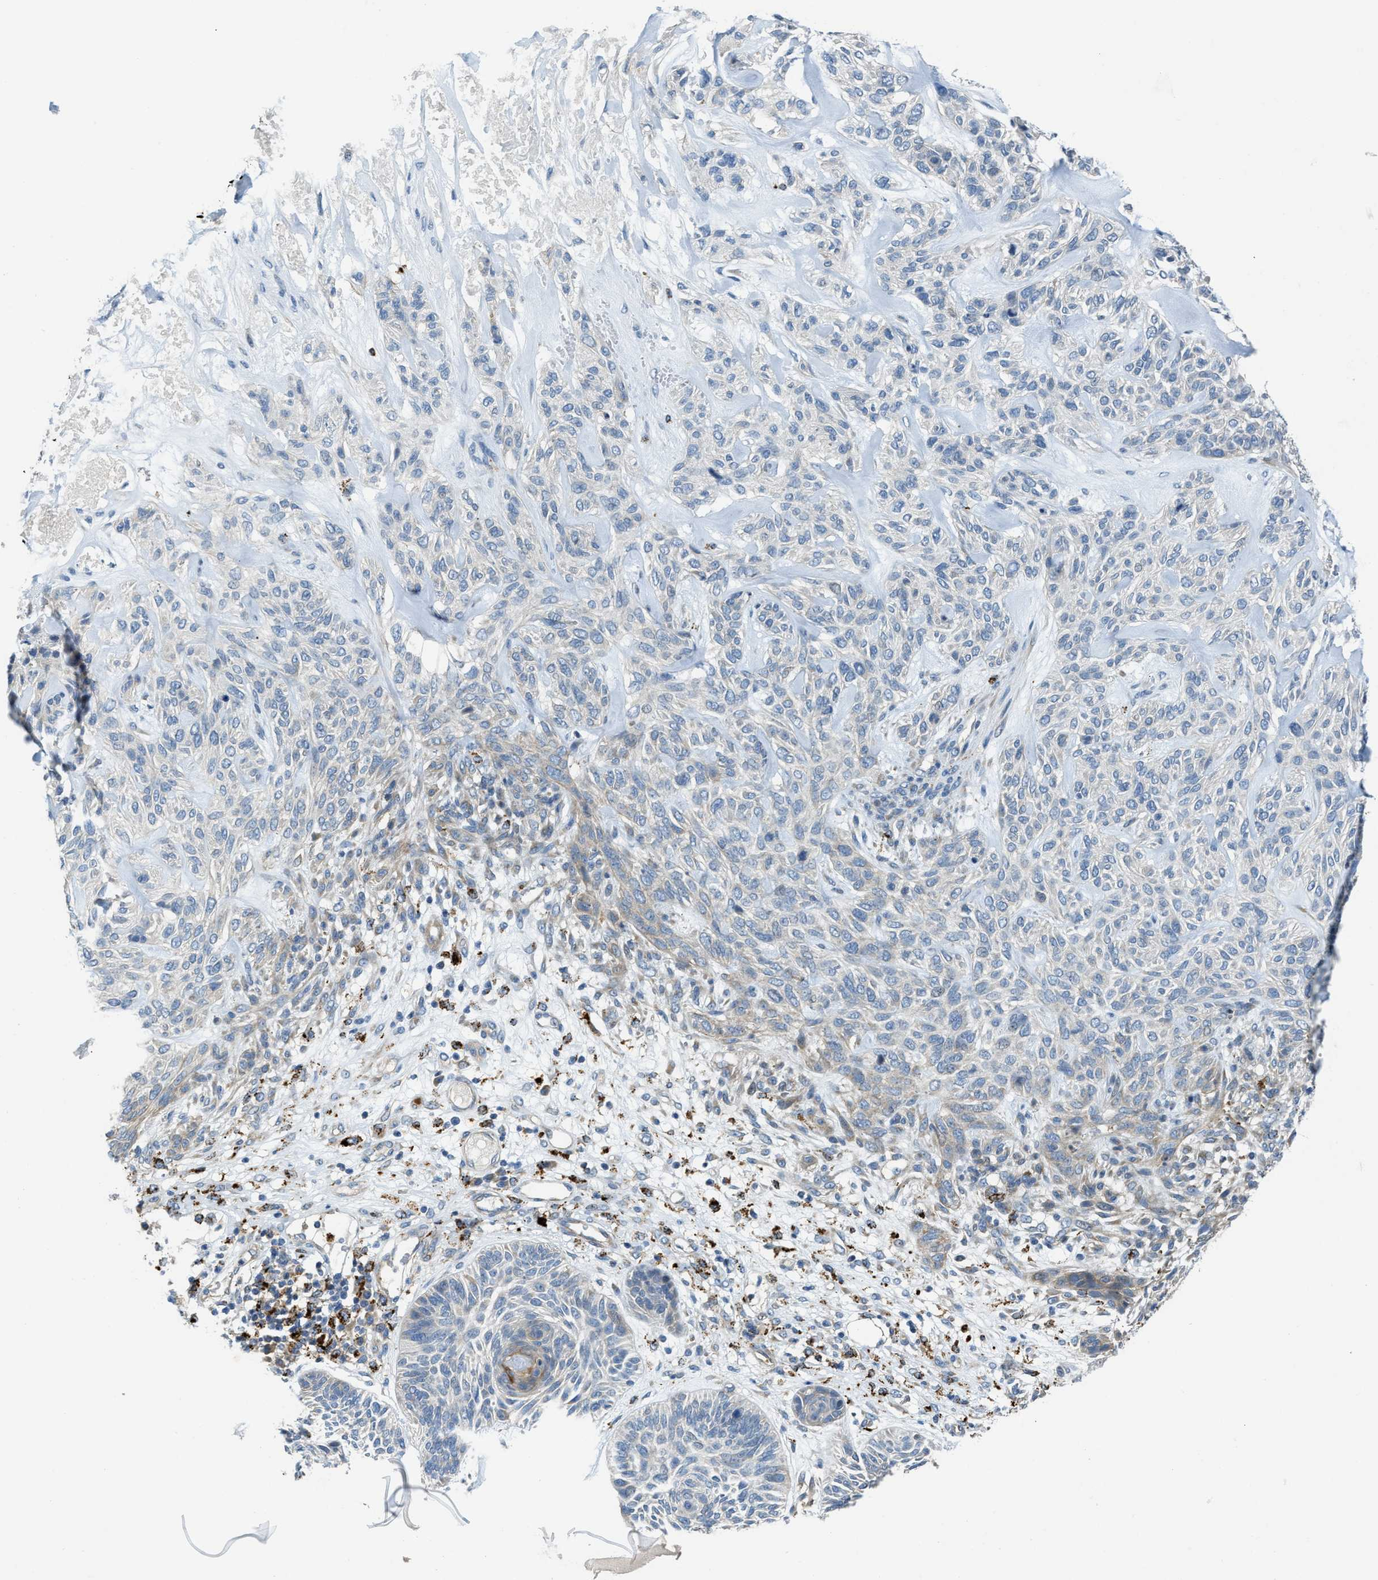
{"staining": {"intensity": "negative", "quantity": "none", "location": "none"}, "tissue": "skin cancer", "cell_type": "Tumor cells", "image_type": "cancer", "snomed": [{"axis": "morphology", "description": "Basal cell carcinoma"}, {"axis": "topography", "description": "Skin"}], "caption": "This is an IHC histopathology image of skin cancer (basal cell carcinoma). There is no expression in tumor cells.", "gene": "KLHDC10", "patient": {"sex": "male", "age": 55}}